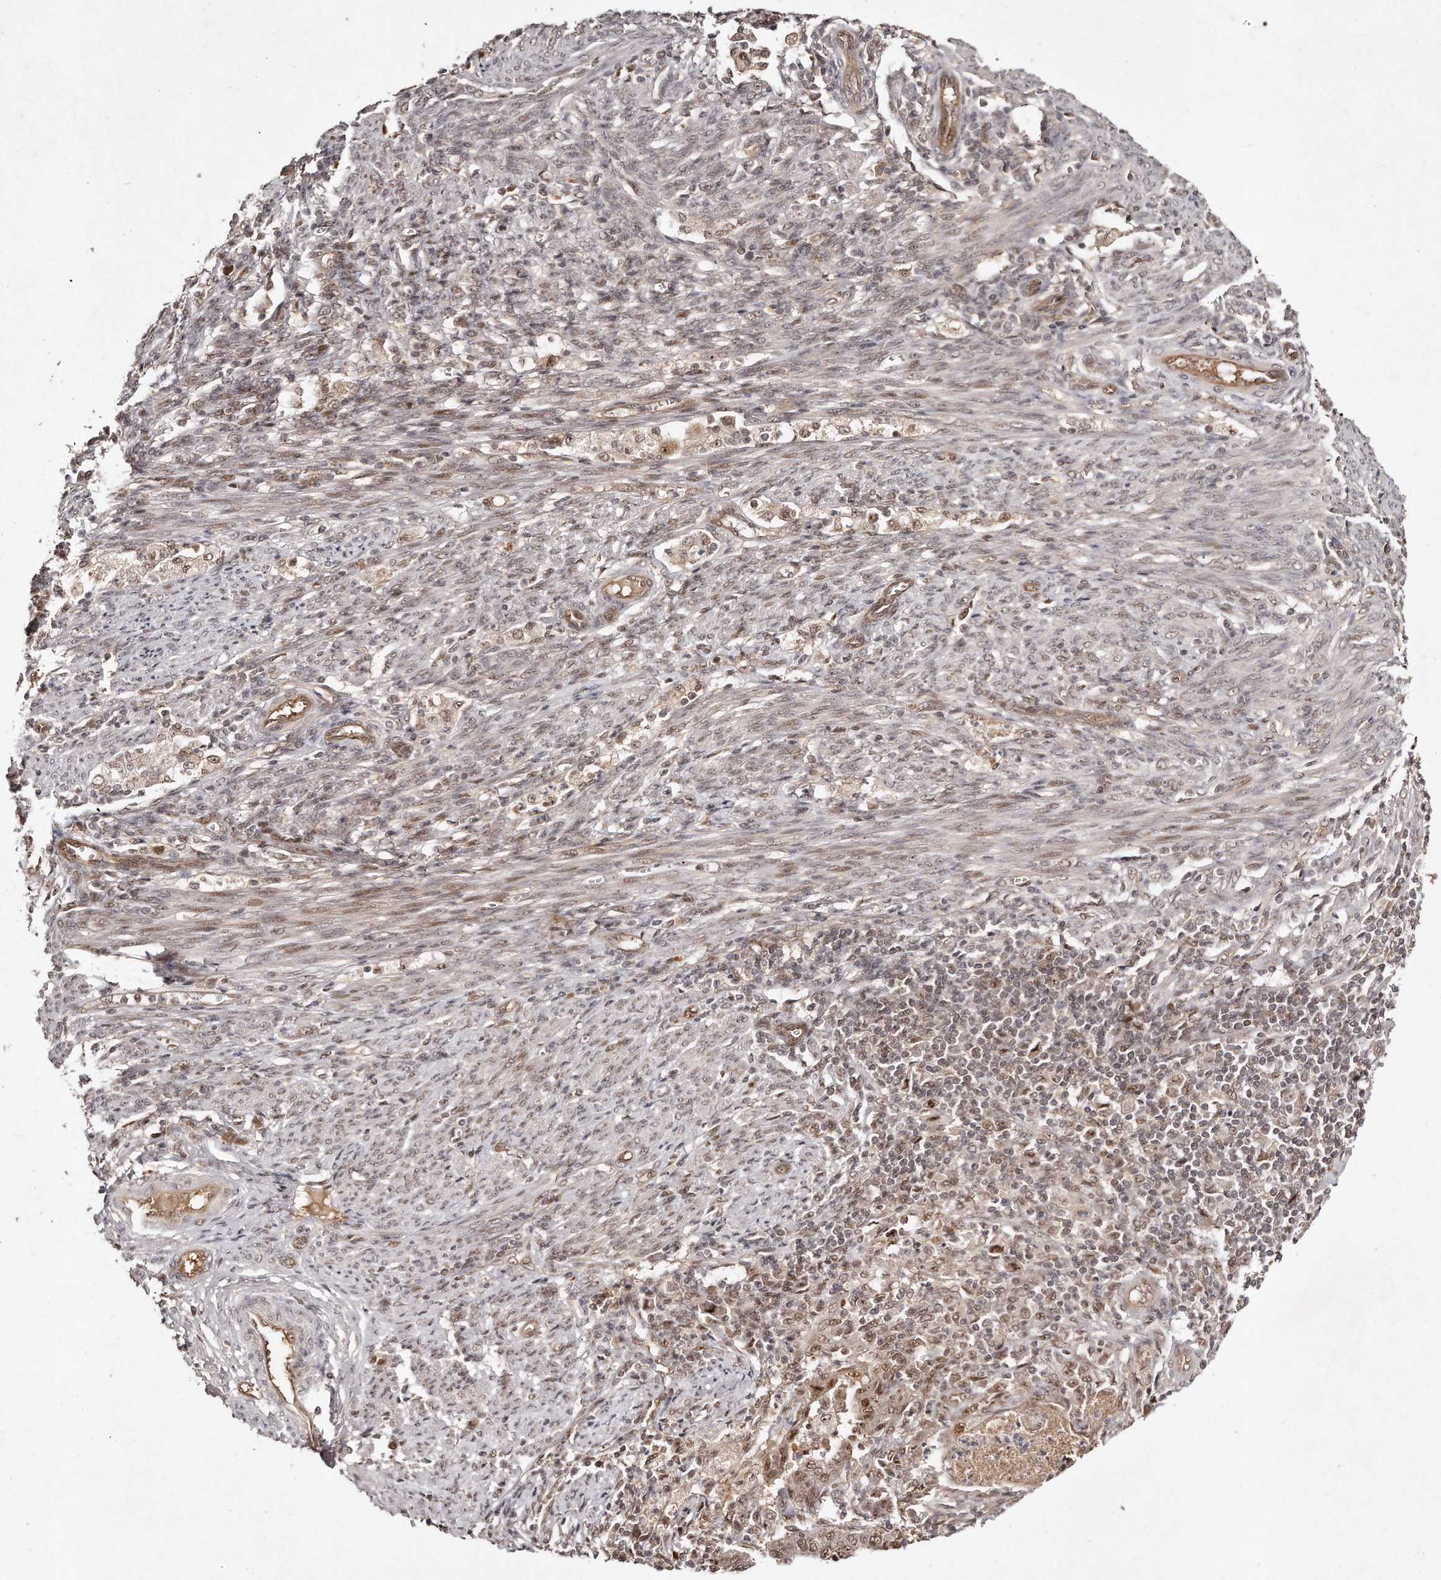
{"staining": {"intensity": "moderate", "quantity": ">75%", "location": "nuclear"}, "tissue": "endometrial cancer", "cell_type": "Tumor cells", "image_type": "cancer", "snomed": [{"axis": "morphology", "description": "Polyp, NOS"}, {"axis": "morphology", "description": "Adenocarcinoma, NOS"}, {"axis": "morphology", "description": "Adenoma, NOS"}, {"axis": "topography", "description": "Endometrium"}], "caption": "Immunohistochemistry (IHC) staining of adenocarcinoma (endometrial), which demonstrates medium levels of moderate nuclear staining in about >75% of tumor cells indicating moderate nuclear protein expression. The staining was performed using DAB (brown) for protein detection and nuclei were counterstained in hematoxylin (blue).", "gene": "SOX4", "patient": {"sex": "female", "age": 79}}